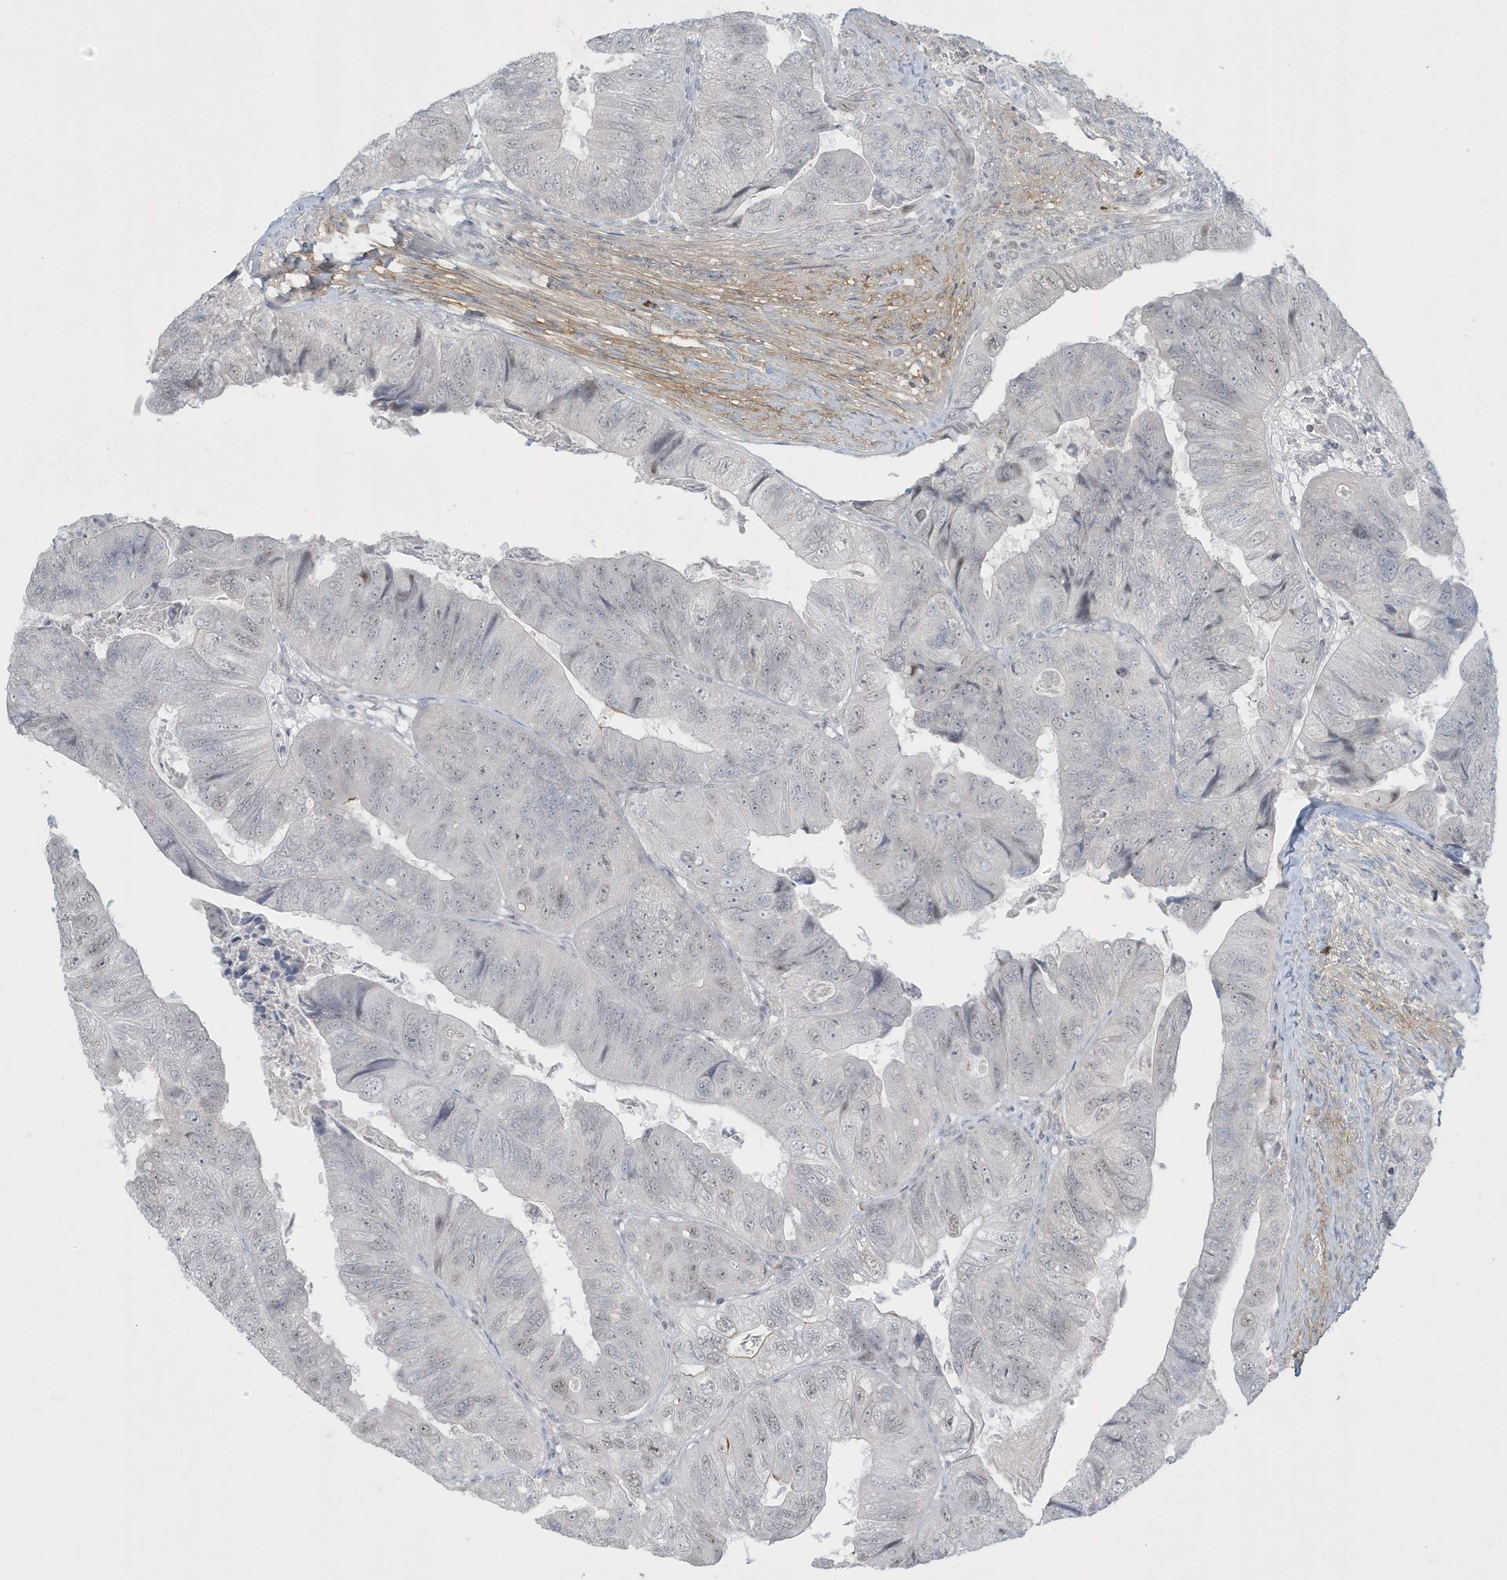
{"staining": {"intensity": "weak", "quantity": "<25%", "location": "nuclear"}, "tissue": "colorectal cancer", "cell_type": "Tumor cells", "image_type": "cancer", "snomed": [{"axis": "morphology", "description": "Adenocarcinoma, NOS"}, {"axis": "topography", "description": "Rectum"}], "caption": "Immunohistochemistry photomicrograph of neoplastic tissue: human colorectal cancer (adenocarcinoma) stained with DAB (3,3'-diaminobenzidine) reveals no significant protein staining in tumor cells.", "gene": "HERC6", "patient": {"sex": "male", "age": 63}}